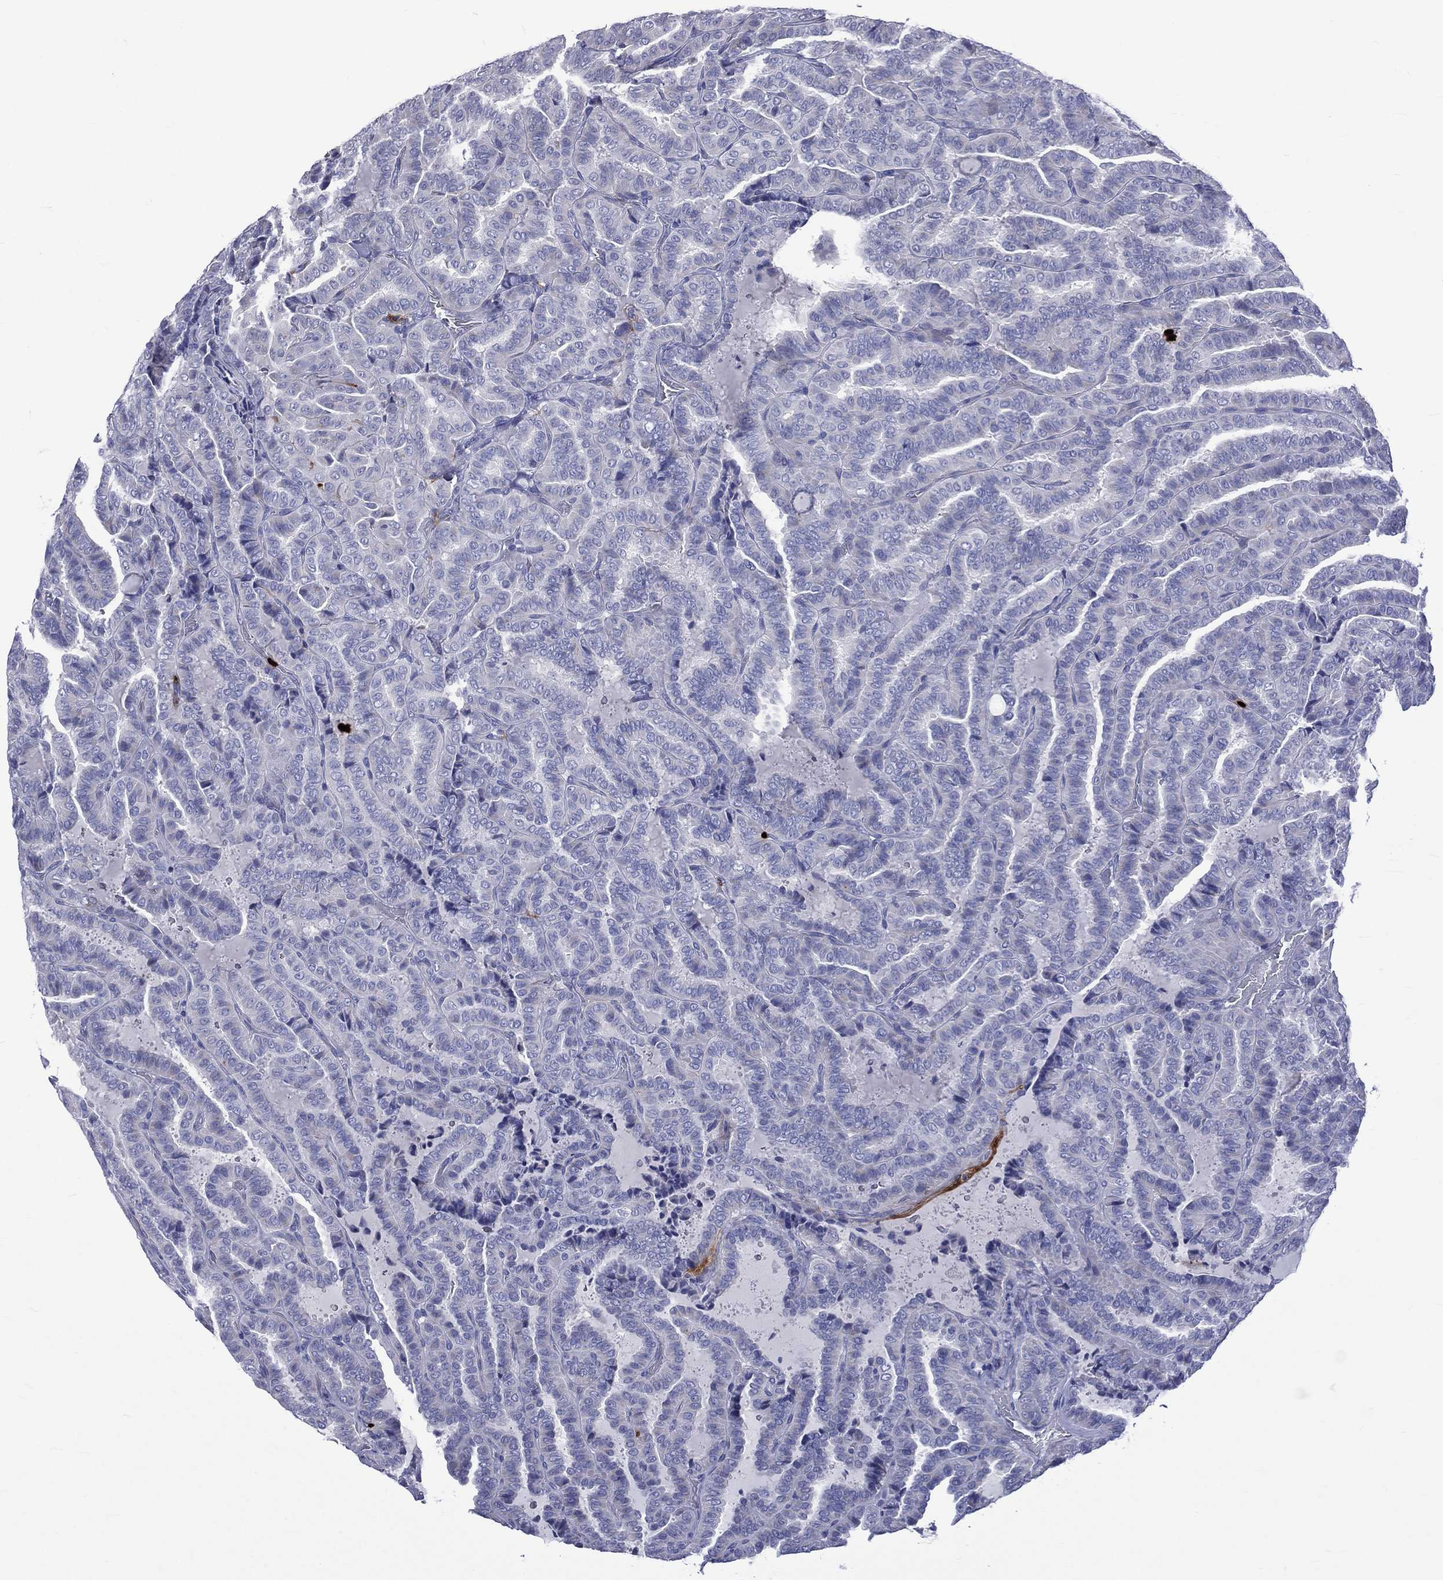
{"staining": {"intensity": "negative", "quantity": "none", "location": "none"}, "tissue": "thyroid cancer", "cell_type": "Tumor cells", "image_type": "cancer", "snomed": [{"axis": "morphology", "description": "Papillary adenocarcinoma, NOS"}, {"axis": "topography", "description": "Thyroid gland"}], "caption": "Immunohistochemistry (IHC) image of neoplastic tissue: human thyroid cancer stained with DAB (3,3'-diaminobenzidine) shows no significant protein staining in tumor cells. (DAB (3,3'-diaminobenzidine) immunohistochemistry with hematoxylin counter stain).", "gene": "ELANE", "patient": {"sex": "female", "age": 39}}